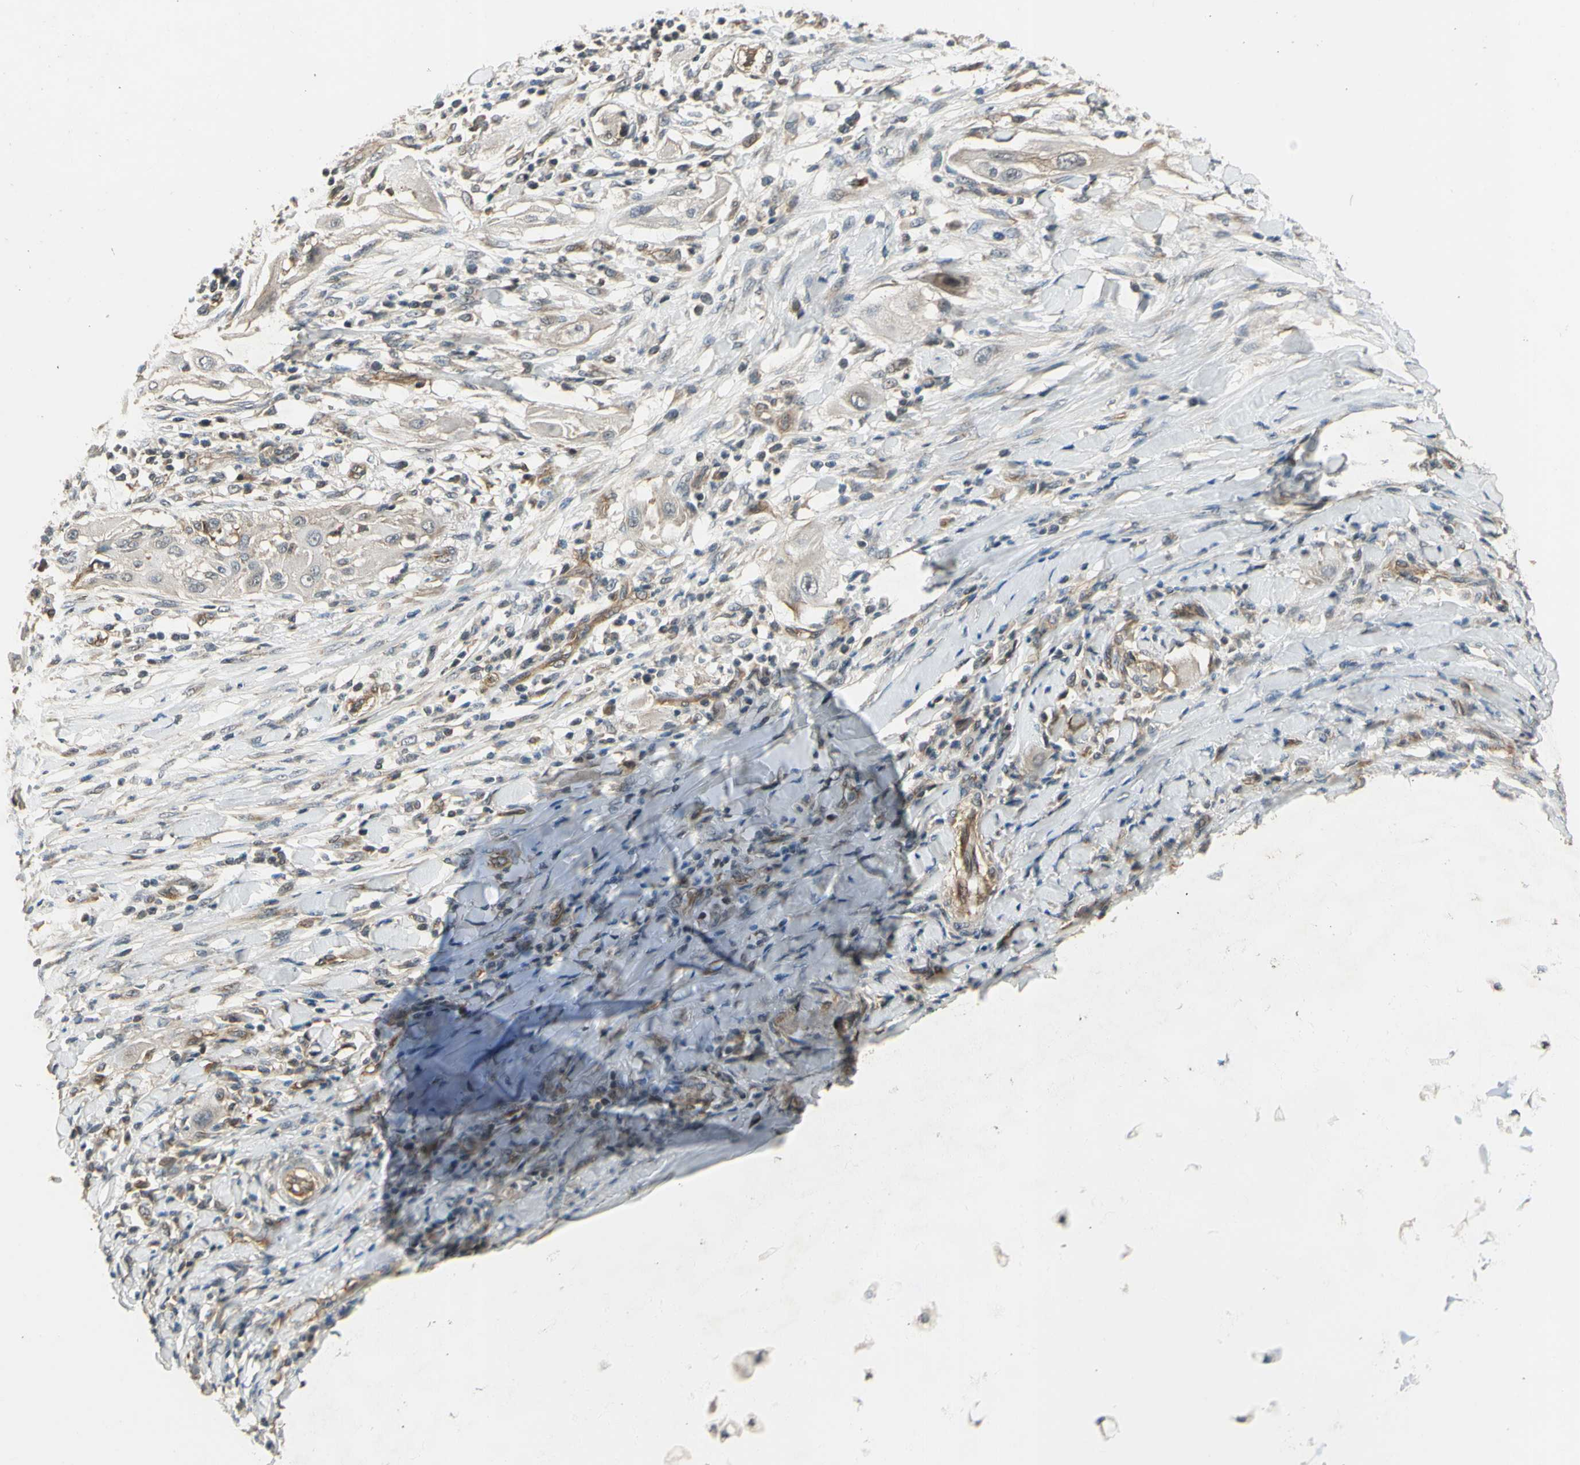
{"staining": {"intensity": "weak", "quantity": "25%-75%", "location": "cytoplasmic/membranous"}, "tissue": "lung cancer", "cell_type": "Tumor cells", "image_type": "cancer", "snomed": [{"axis": "morphology", "description": "Squamous cell carcinoma, NOS"}, {"axis": "topography", "description": "Lung"}], "caption": "Immunohistochemistry (DAB (3,3'-diaminobenzidine)) staining of human lung squamous cell carcinoma displays weak cytoplasmic/membranous protein expression in approximately 25%-75% of tumor cells.", "gene": "EFNB2", "patient": {"sex": "female", "age": 47}}